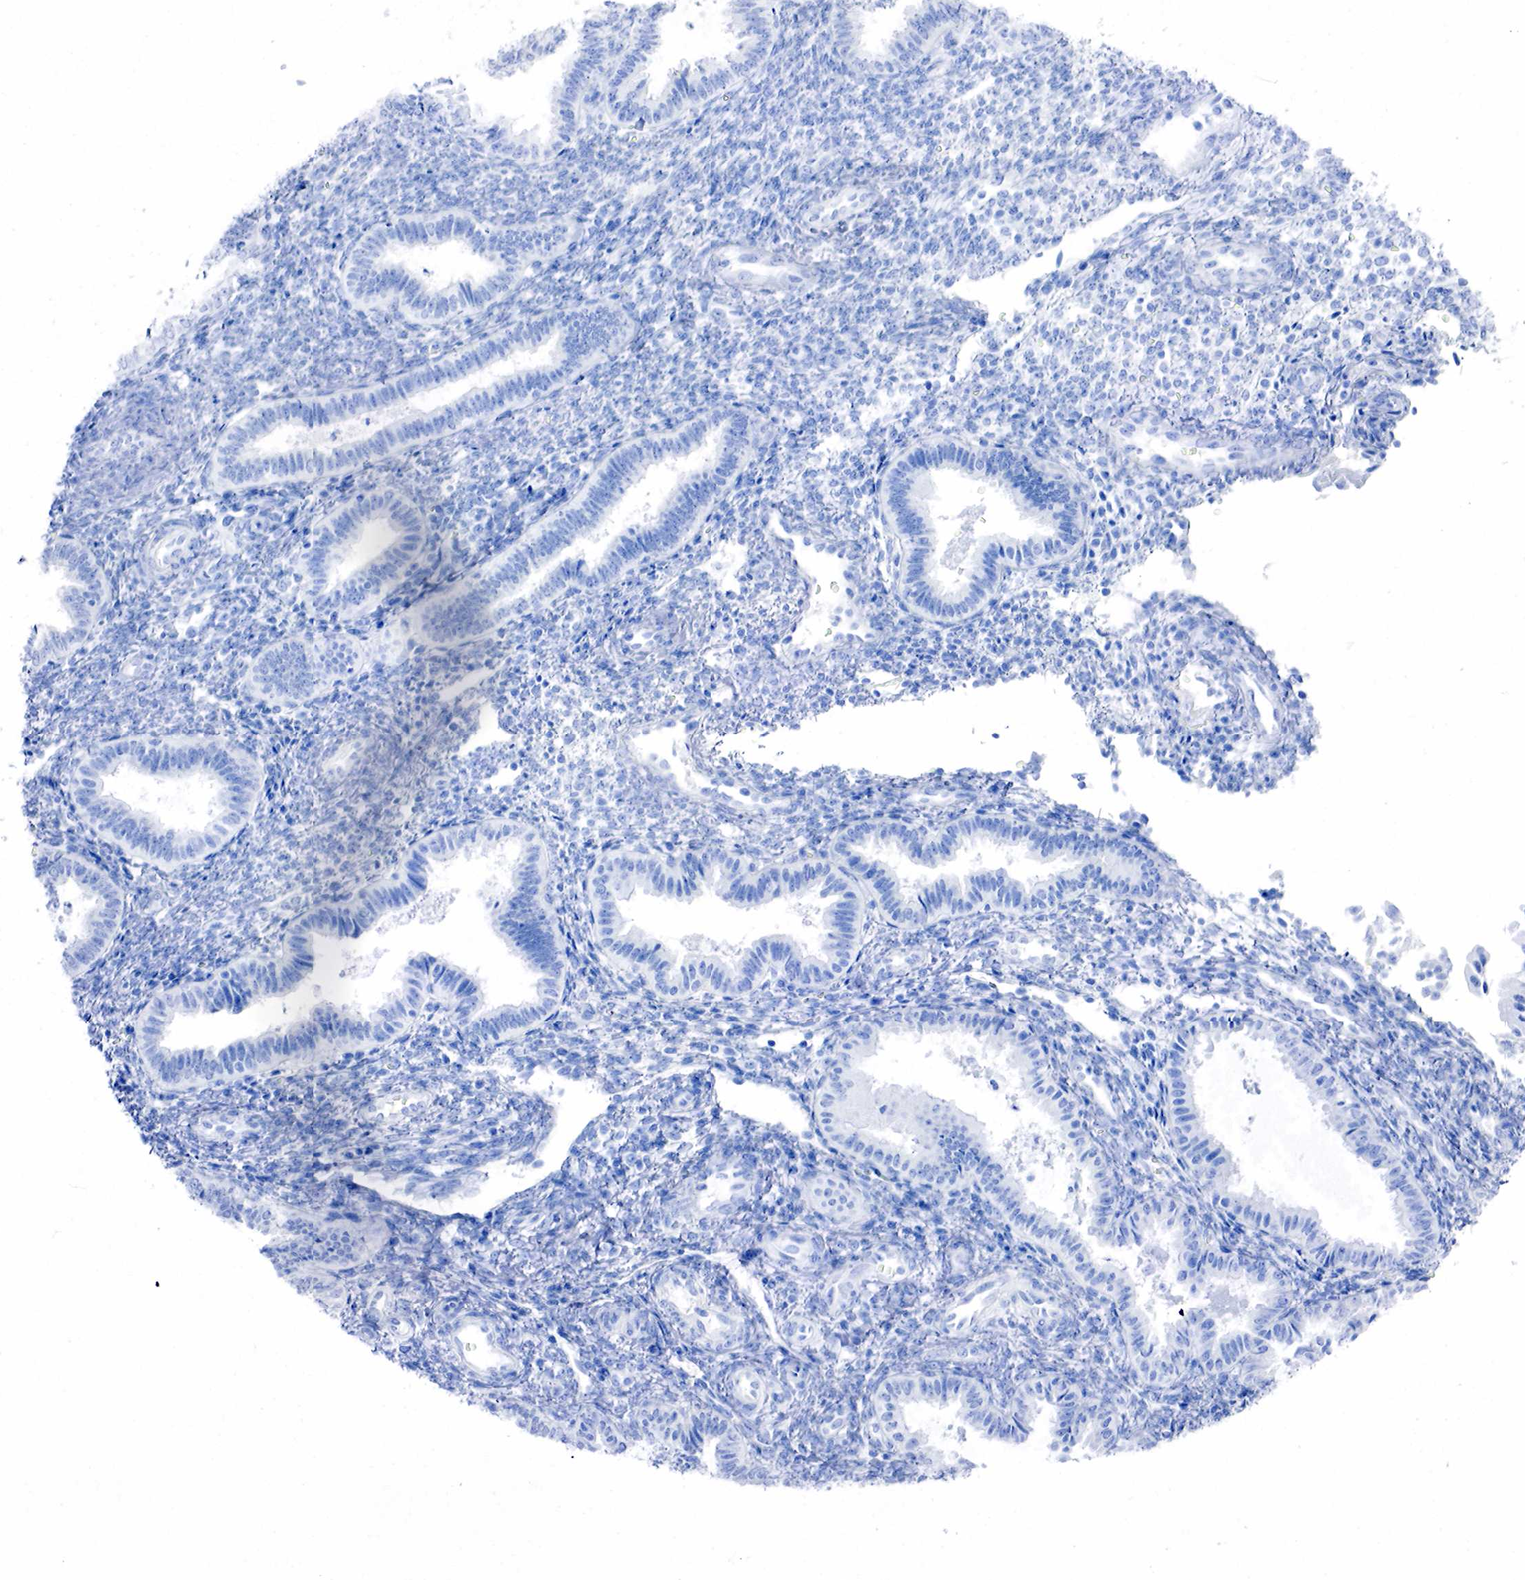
{"staining": {"intensity": "negative", "quantity": "none", "location": "none"}, "tissue": "endometrium", "cell_type": "Cells in endometrial stroma", "image_type": "normal", "snomed": [{"axis": "morphology", "description": "Normal tissue, NOS"}, {"axis": "topography", "description": "Endometrium"}], "caption": "An immunohistochemistry micrograph of normal endometrium is shown. There is no staining in cells in endometrial stroma of endometrium.", "gene": "PTH", "patient": {"sex": "female", "age": 36}}